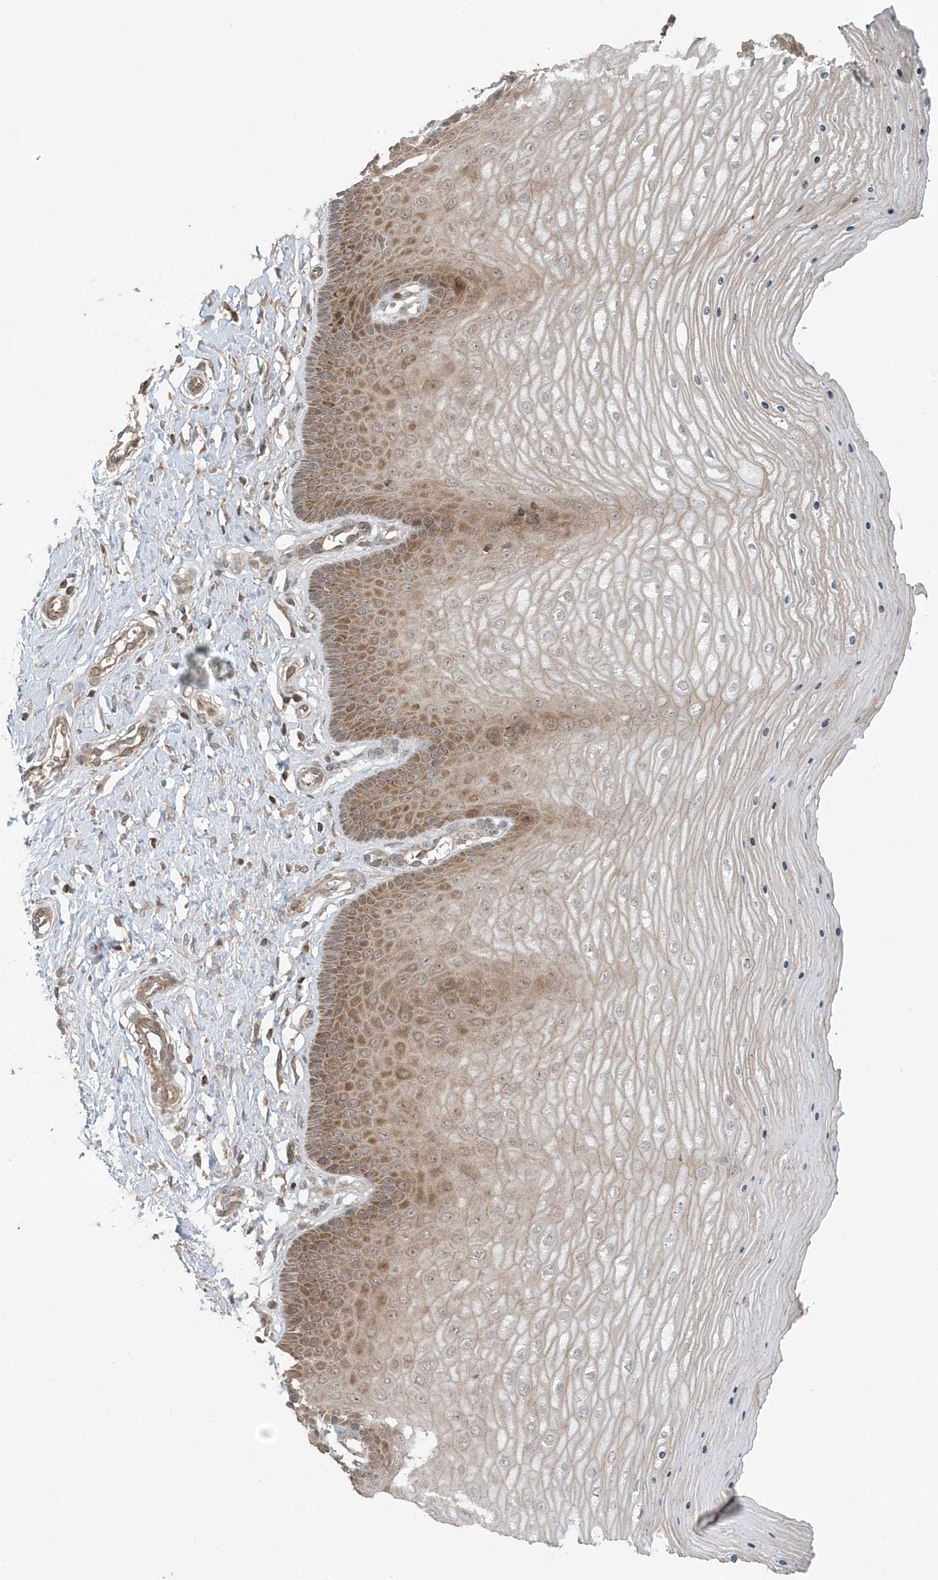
{"staining": {"intensity": "weak", "quantity": ">75%", "location": "cytoplasmic/membranous,nuclear"}, "tissue": "cervix", "cell_type": "Glandular cells", "image_type": "normal", "snomed": [{"axis": "morphology", "description": "Normal tissue, NOS"}, {"axis": "topography", "description": "Cervix"}], "caption": "A brown stain highlights weak cytoplasmic/membranous,nuclear expression of a protein in glandular cells of benign cervix.", "gene": "PHLDB2", "patient": {"sex": "female", "age": 55}}